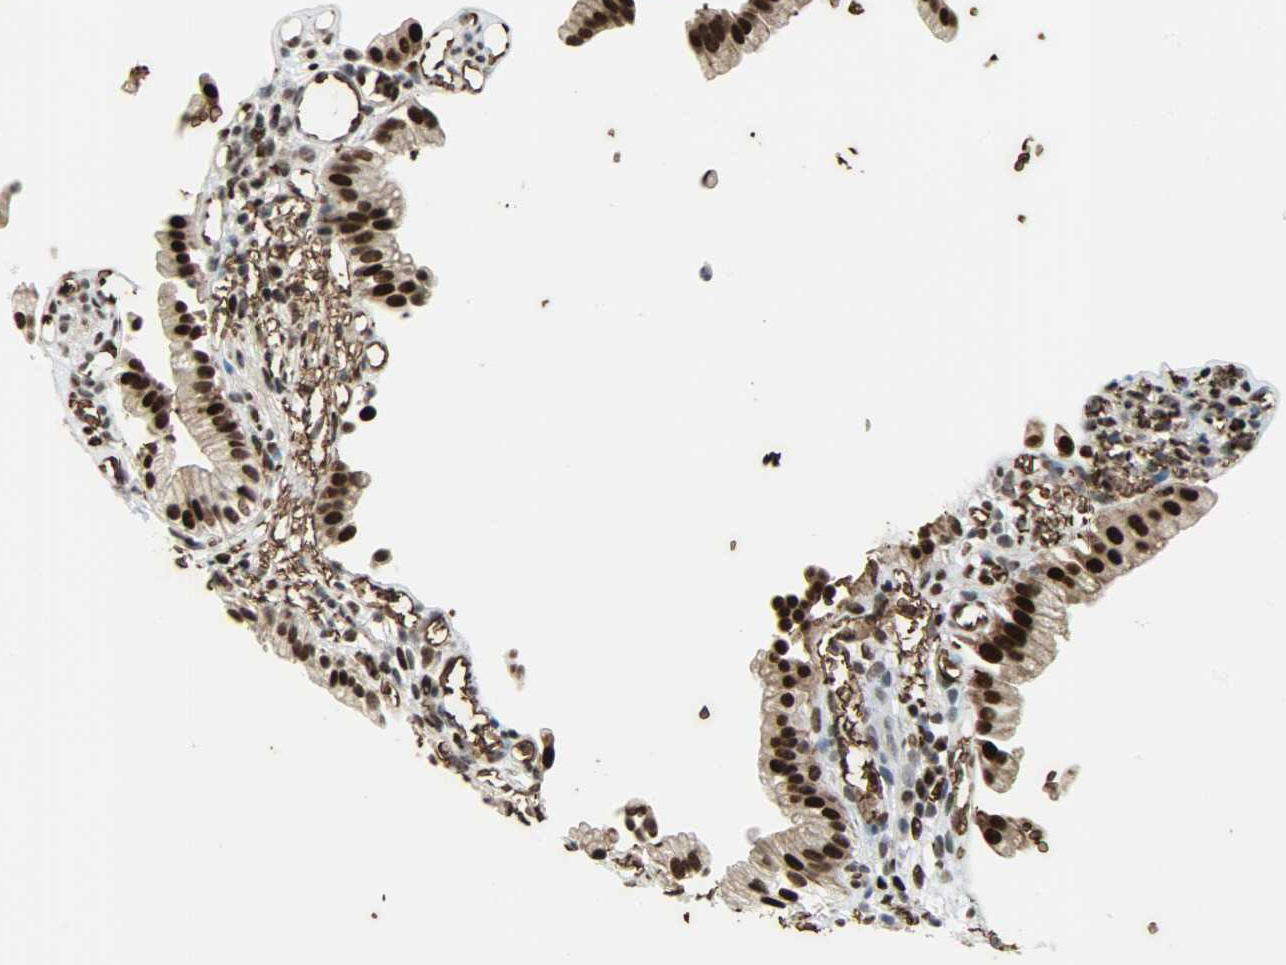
{"staining": {"intensity": "strong", "quantity": ">75%", "location": "cytoplasmic/membranous,nuclear"}, "tissue": "gallbladder", "cell_type": "Glandular cells", "image_type": "normal", "snomed": [{"axis": "morphology", "description": "Normal tissue, NOS"}, {"axis": "topography", "description": "Gallbladder"}], "caption": "A high amount of strong cytoplasmic/membranous,nuclear staining is present in about >75% of glandular cells in normal gallbladder. (DAB (3,3'-diaminobenzidine) IHC, brown staining for protein, blue staining for nuclei).", "gene": "SNAI1", "patient": {"sex": "male", "age": 65}}